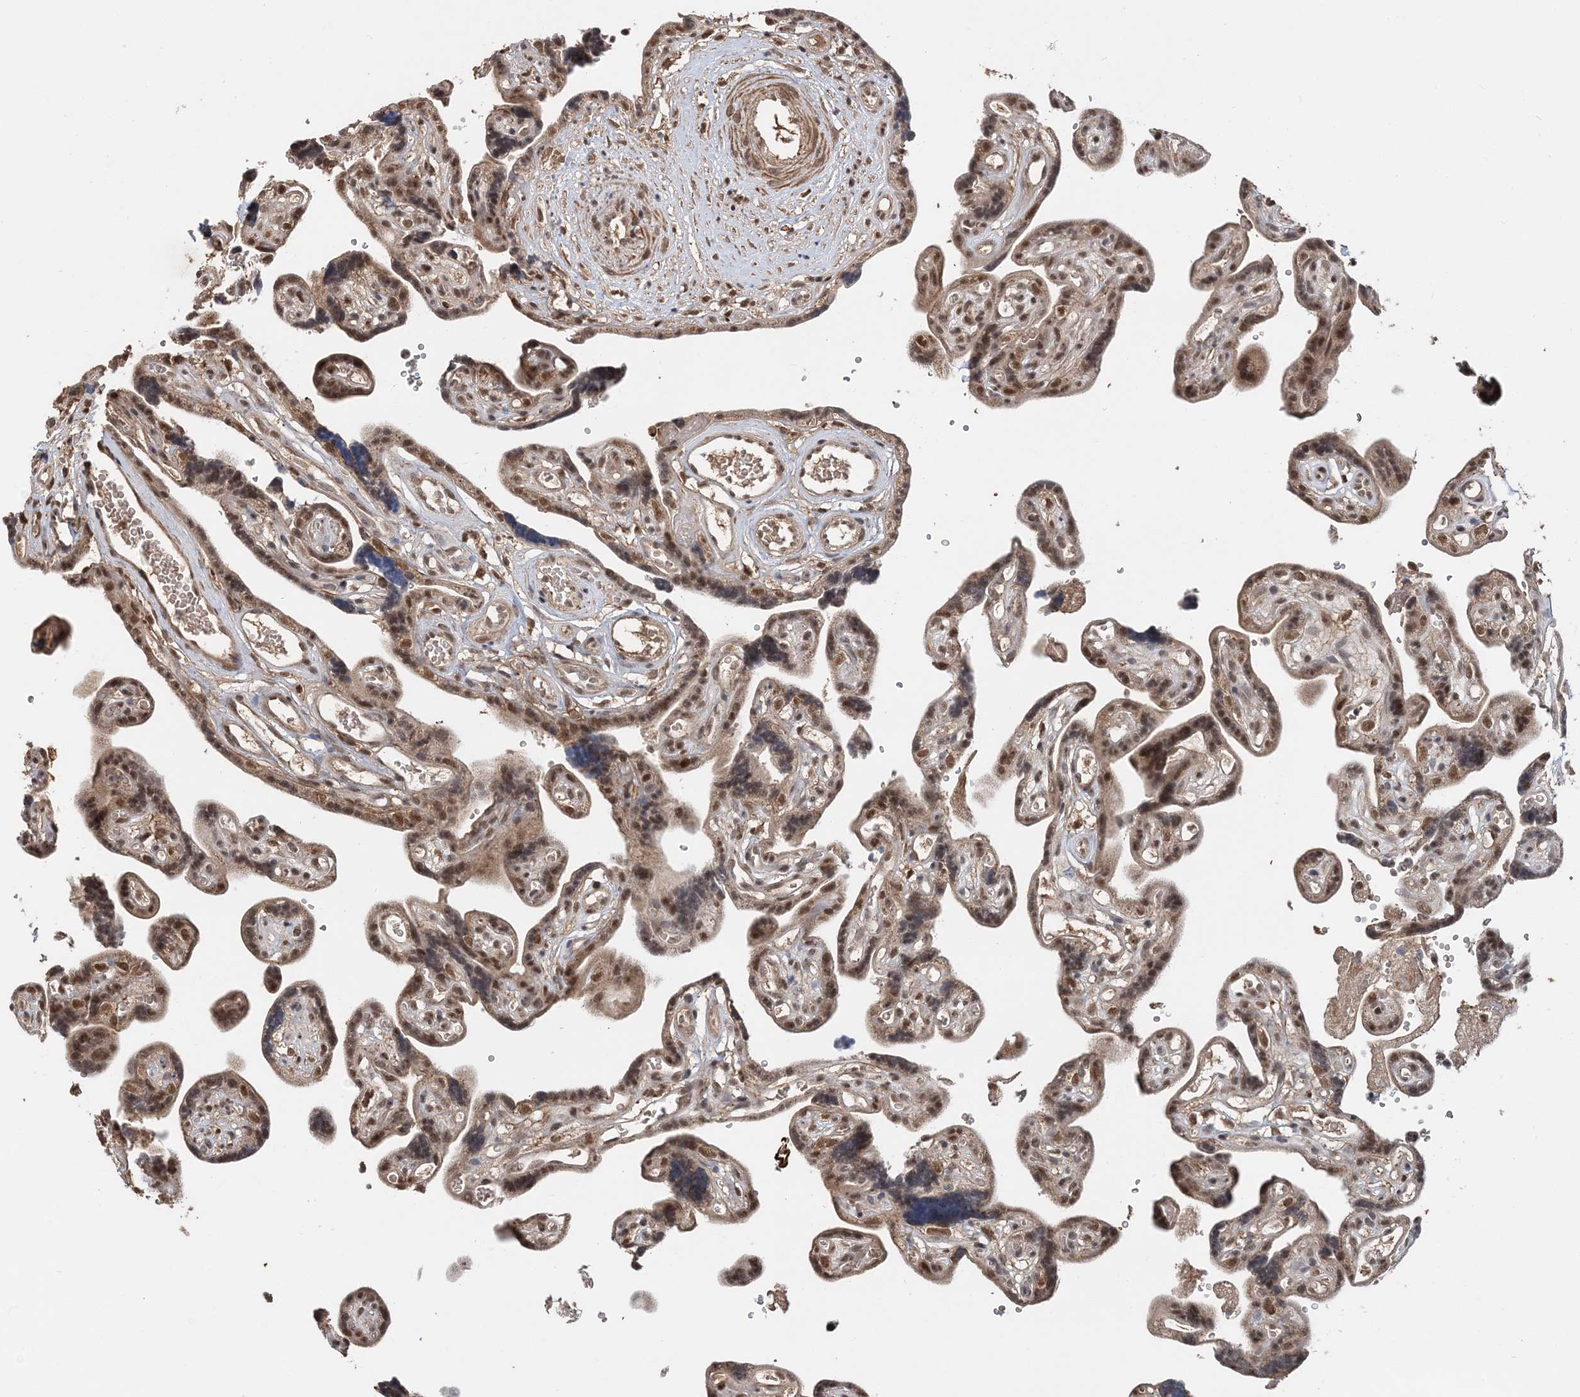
{"staining": {"intensity": "strong", "quantity": ">75%", "location": "cytoplasmic/membranous,nuclear"}, "tissue": "placenta", "cell_type": "Decidual cells", "image_type": "normal", "snomed": [{"axis": "morphology", "description": "Normal tissue, NOS"}, {"axis": "topography", "description": "Placenta"}], "caption": "Immunohistochemical staining of benign human placenta displays strong cytoplasmic/membranous,nuclear protein staining in approximately >75% of decidual cells.", "gene": "TSHZ2", "patient": {"sex": "female", "age": 30}}